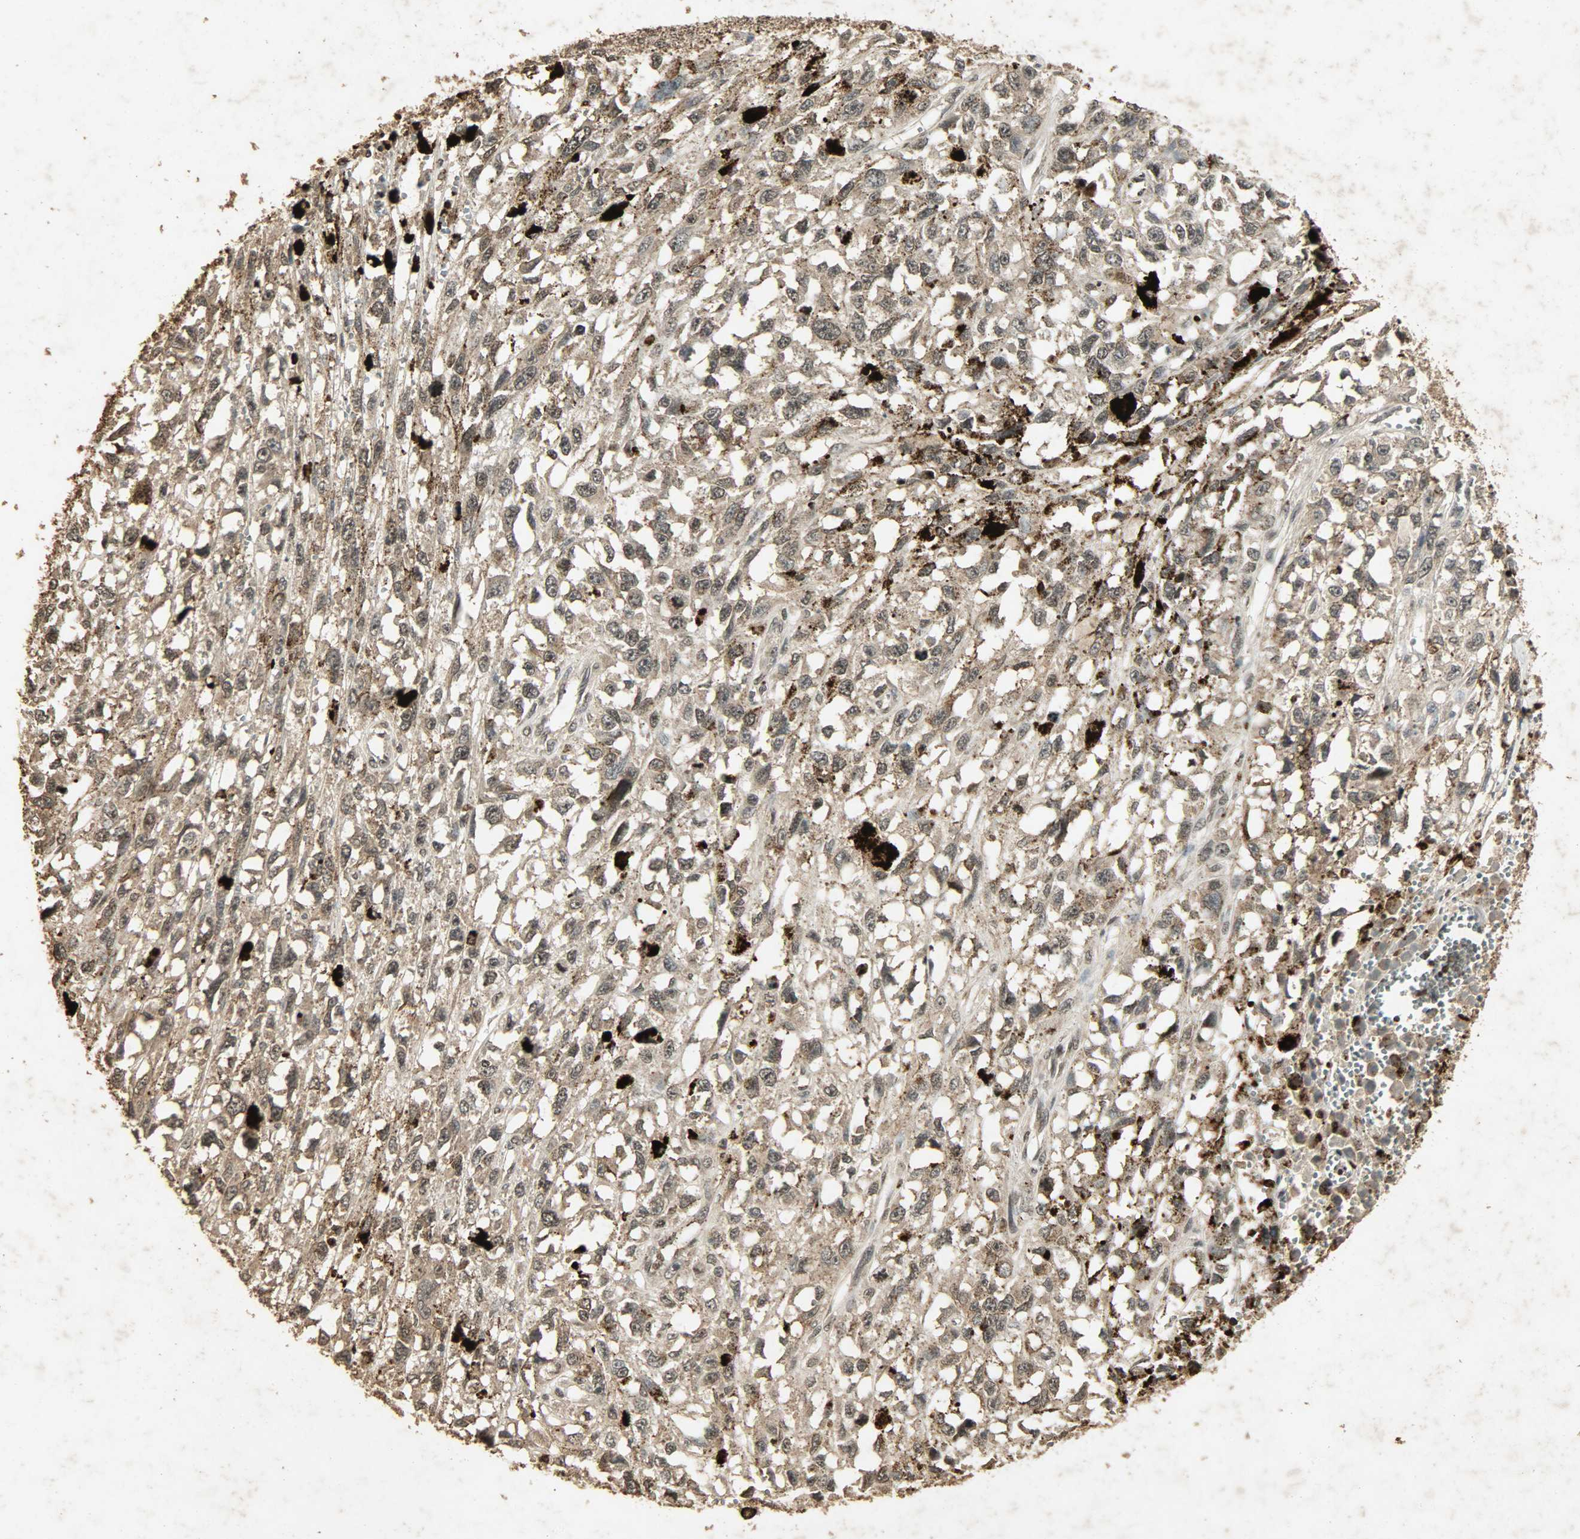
{"staining": {"intensity": "moderate", "quantity": ">75%", "location": "cytoplasmic/membranous,nuclear"}, "tissue": "melanoma", "cell_type": "Tumor cells", "image_type": "cancer", "snomed": [{"axis": "morphology", "description": "Malignant melanoma, Metastatic site"}, {"axis": "topography", "description": "Lymph node"}], "caption": "Human melanoma stained with a protein marker displays moderate staining in tumor cells.", "gene": "PPP3R1", "patient": {"sex": "male", "age": 59}}